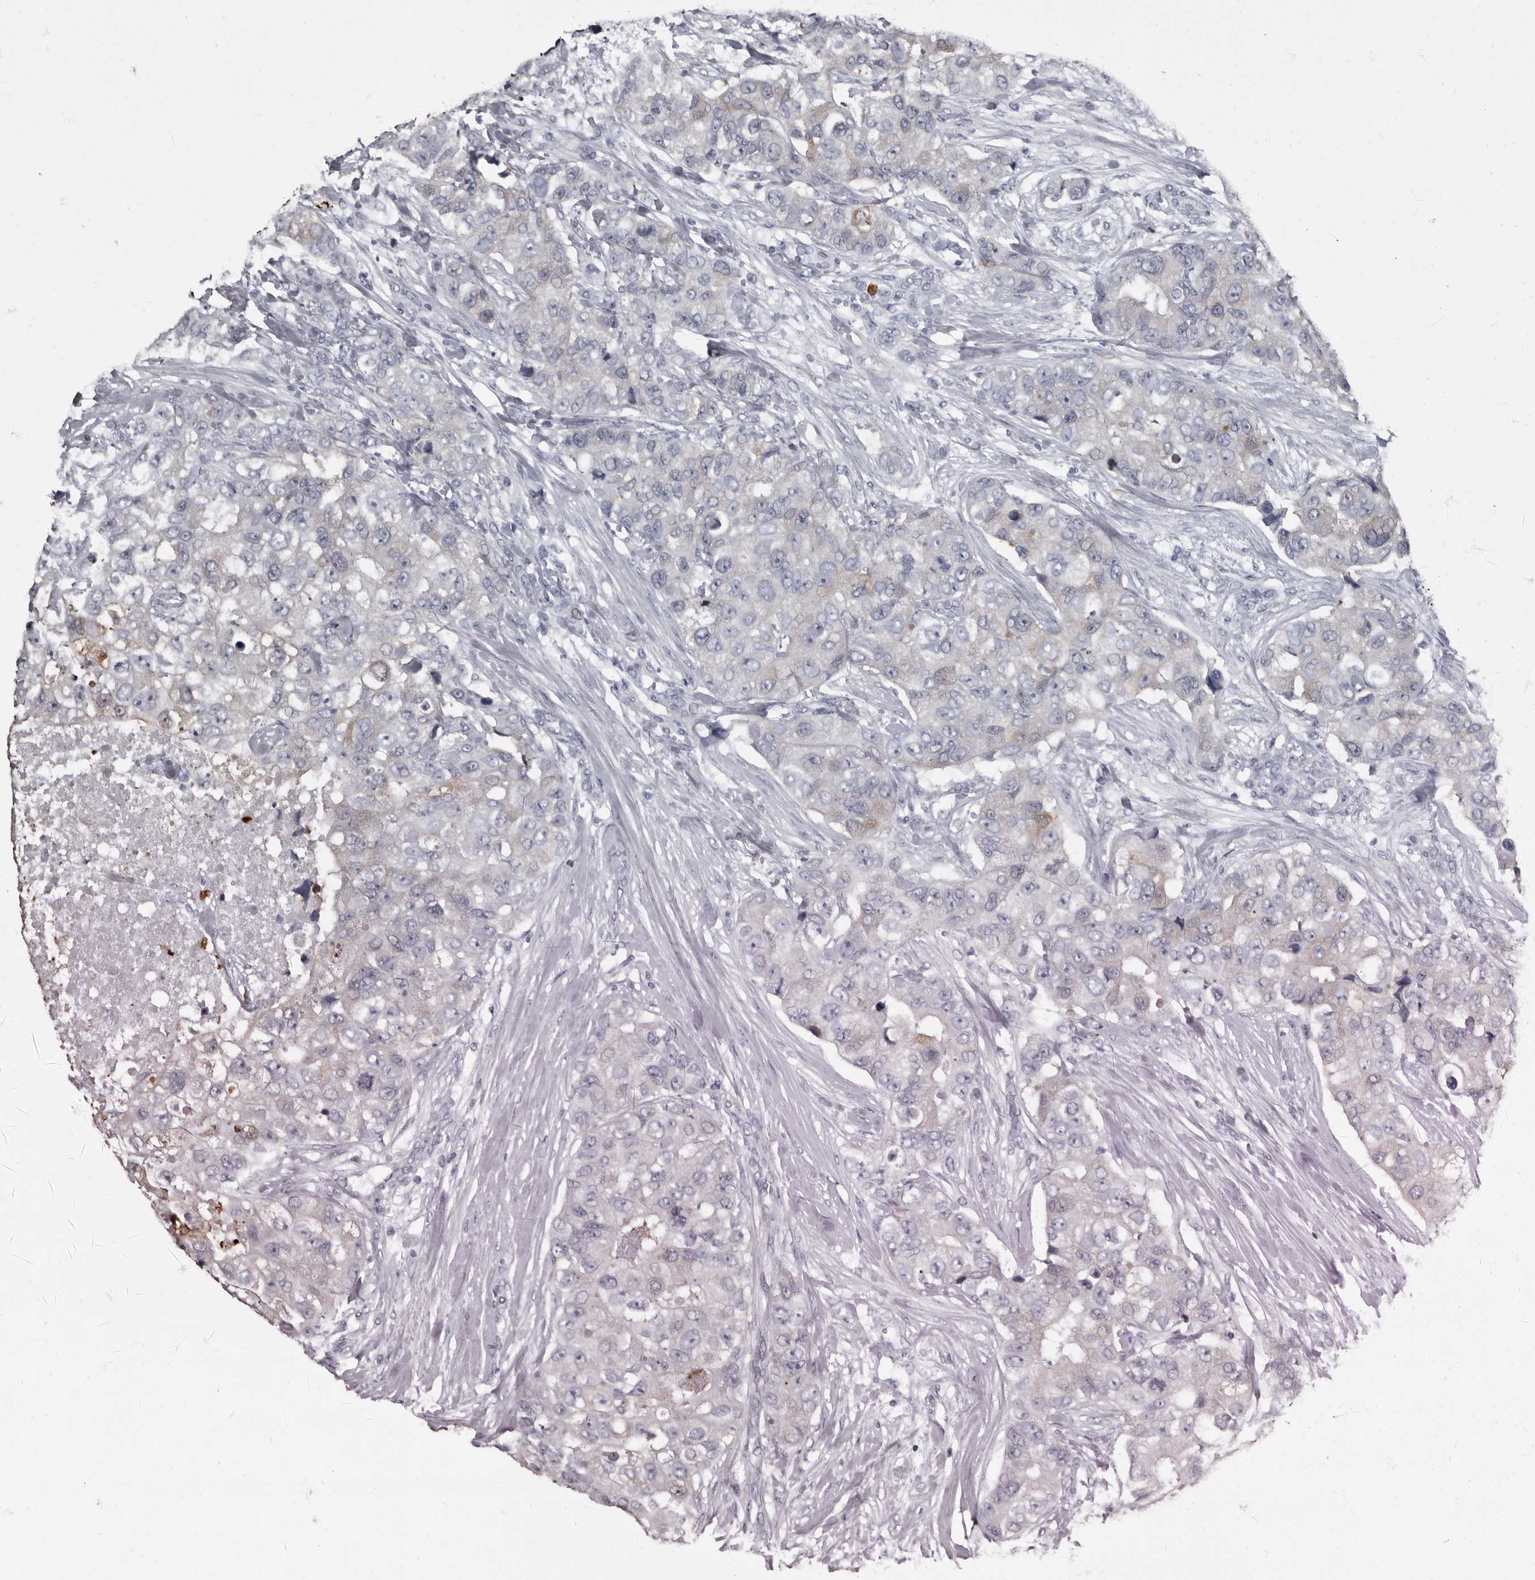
{"staining": {"intensity": "weak", "quantity": "<25%", "location": "cytoplasmic/membranous"}, "tissue": "breast cancer", "cell_type": "Tumor cells", "image_type": "cancer", "snomed": [{"axis": "morphology", "description": "Duct carcinoma"}, {"axis": "topography", "description": "Breast"}], "caption": "The image demonstrates no staining of tumor cells in breast cancer (intraductal carcinoma).", "gene": "TPD52L1", "patient": {"sex": "female", "age": 62}}